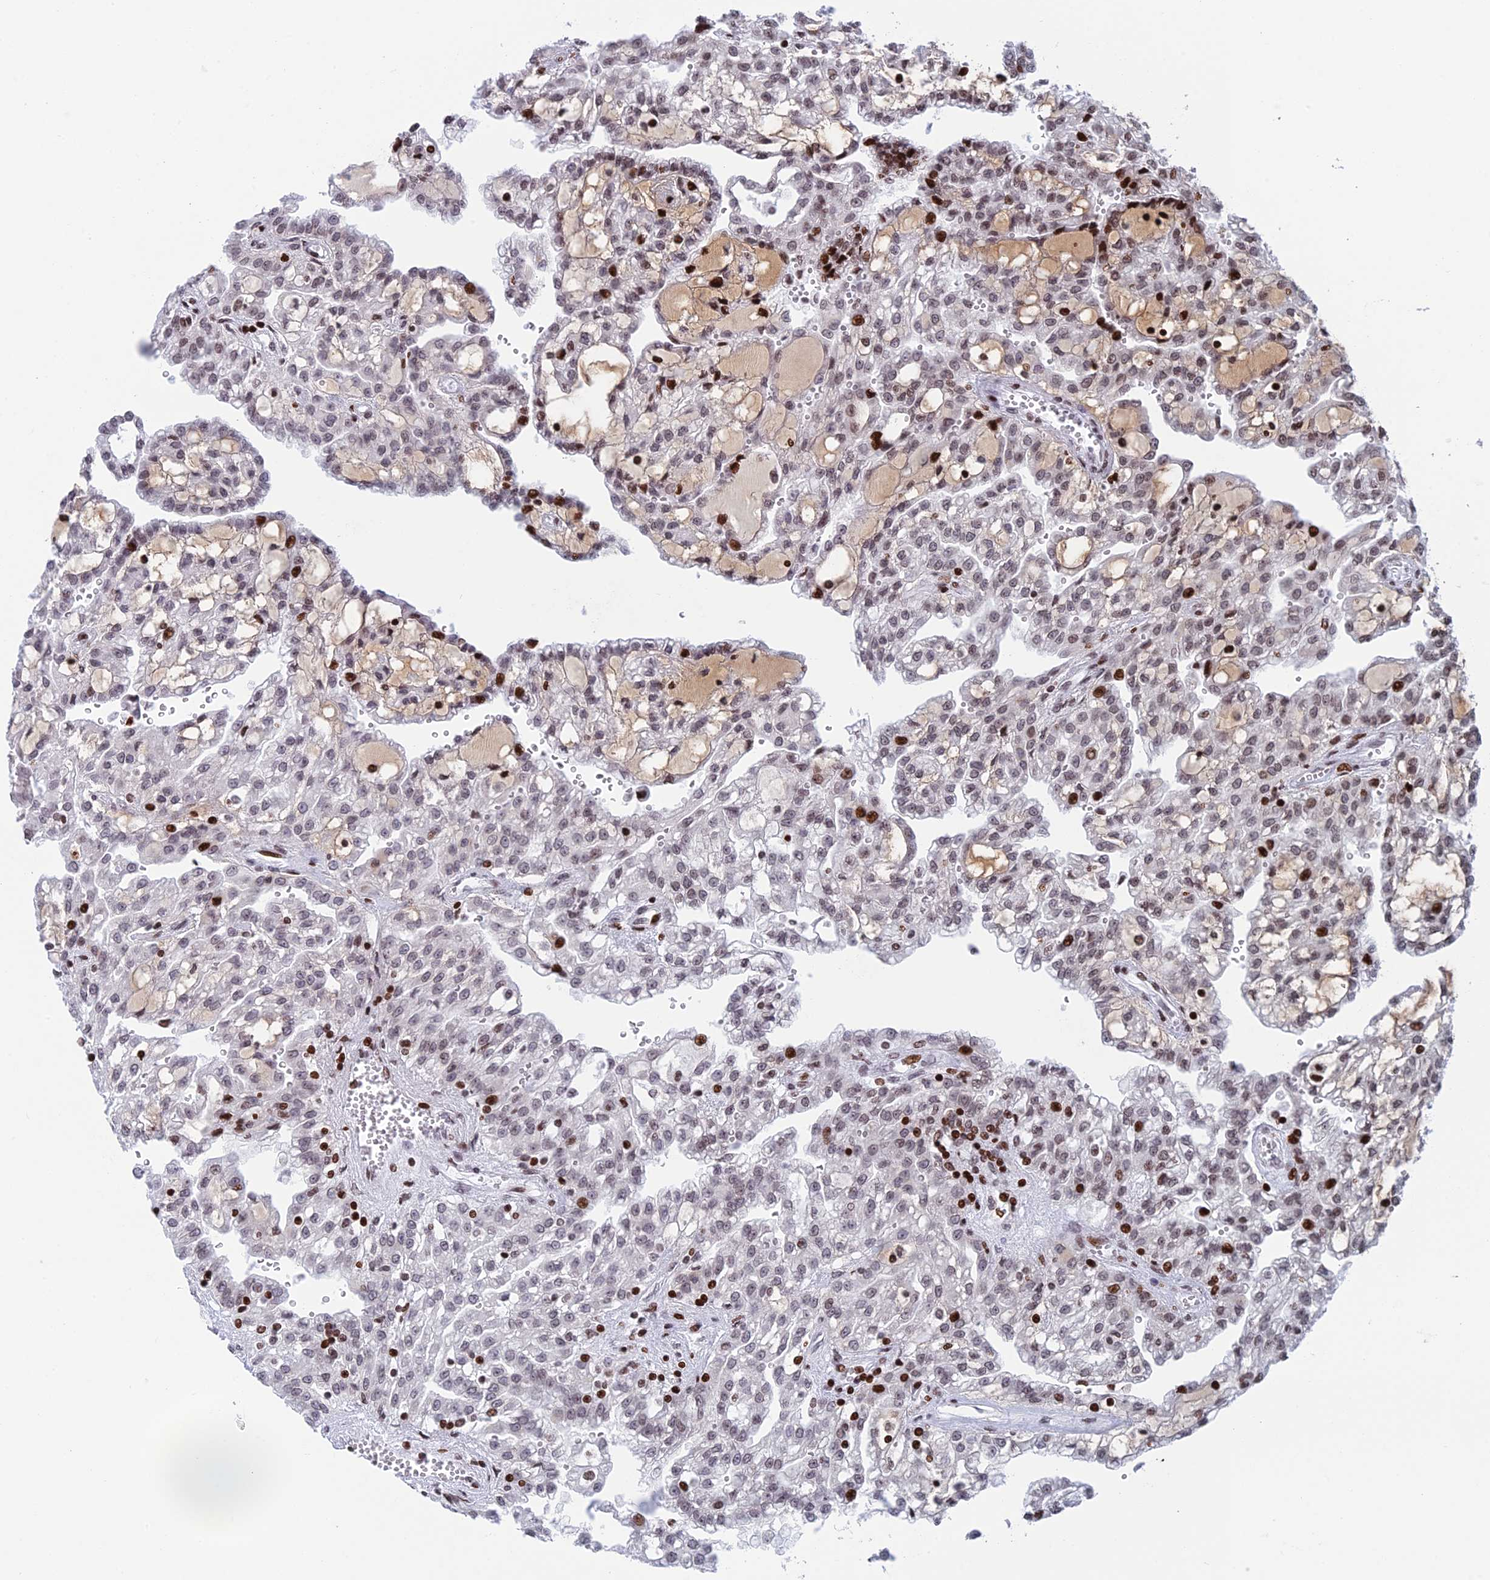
{"staining": {"intensity": "strong", "quantity": "<25%", "location": "nuclear"}, "tissue": "renal cancer", "cell_type": "Tumor cells", "image_type": "cancer", "snomed": [{"axis": "morphology", "description": "Adenocarcinoma, NOS"}, {"axis": "topography", "description": "Kidney"}], "caption": "Strong nuclear protein positivity is appreciated in approximately <25% of tumor cells in renal cancer.", "gene": "RPAP1", "patient": {"sex": "male", "age": 63}}